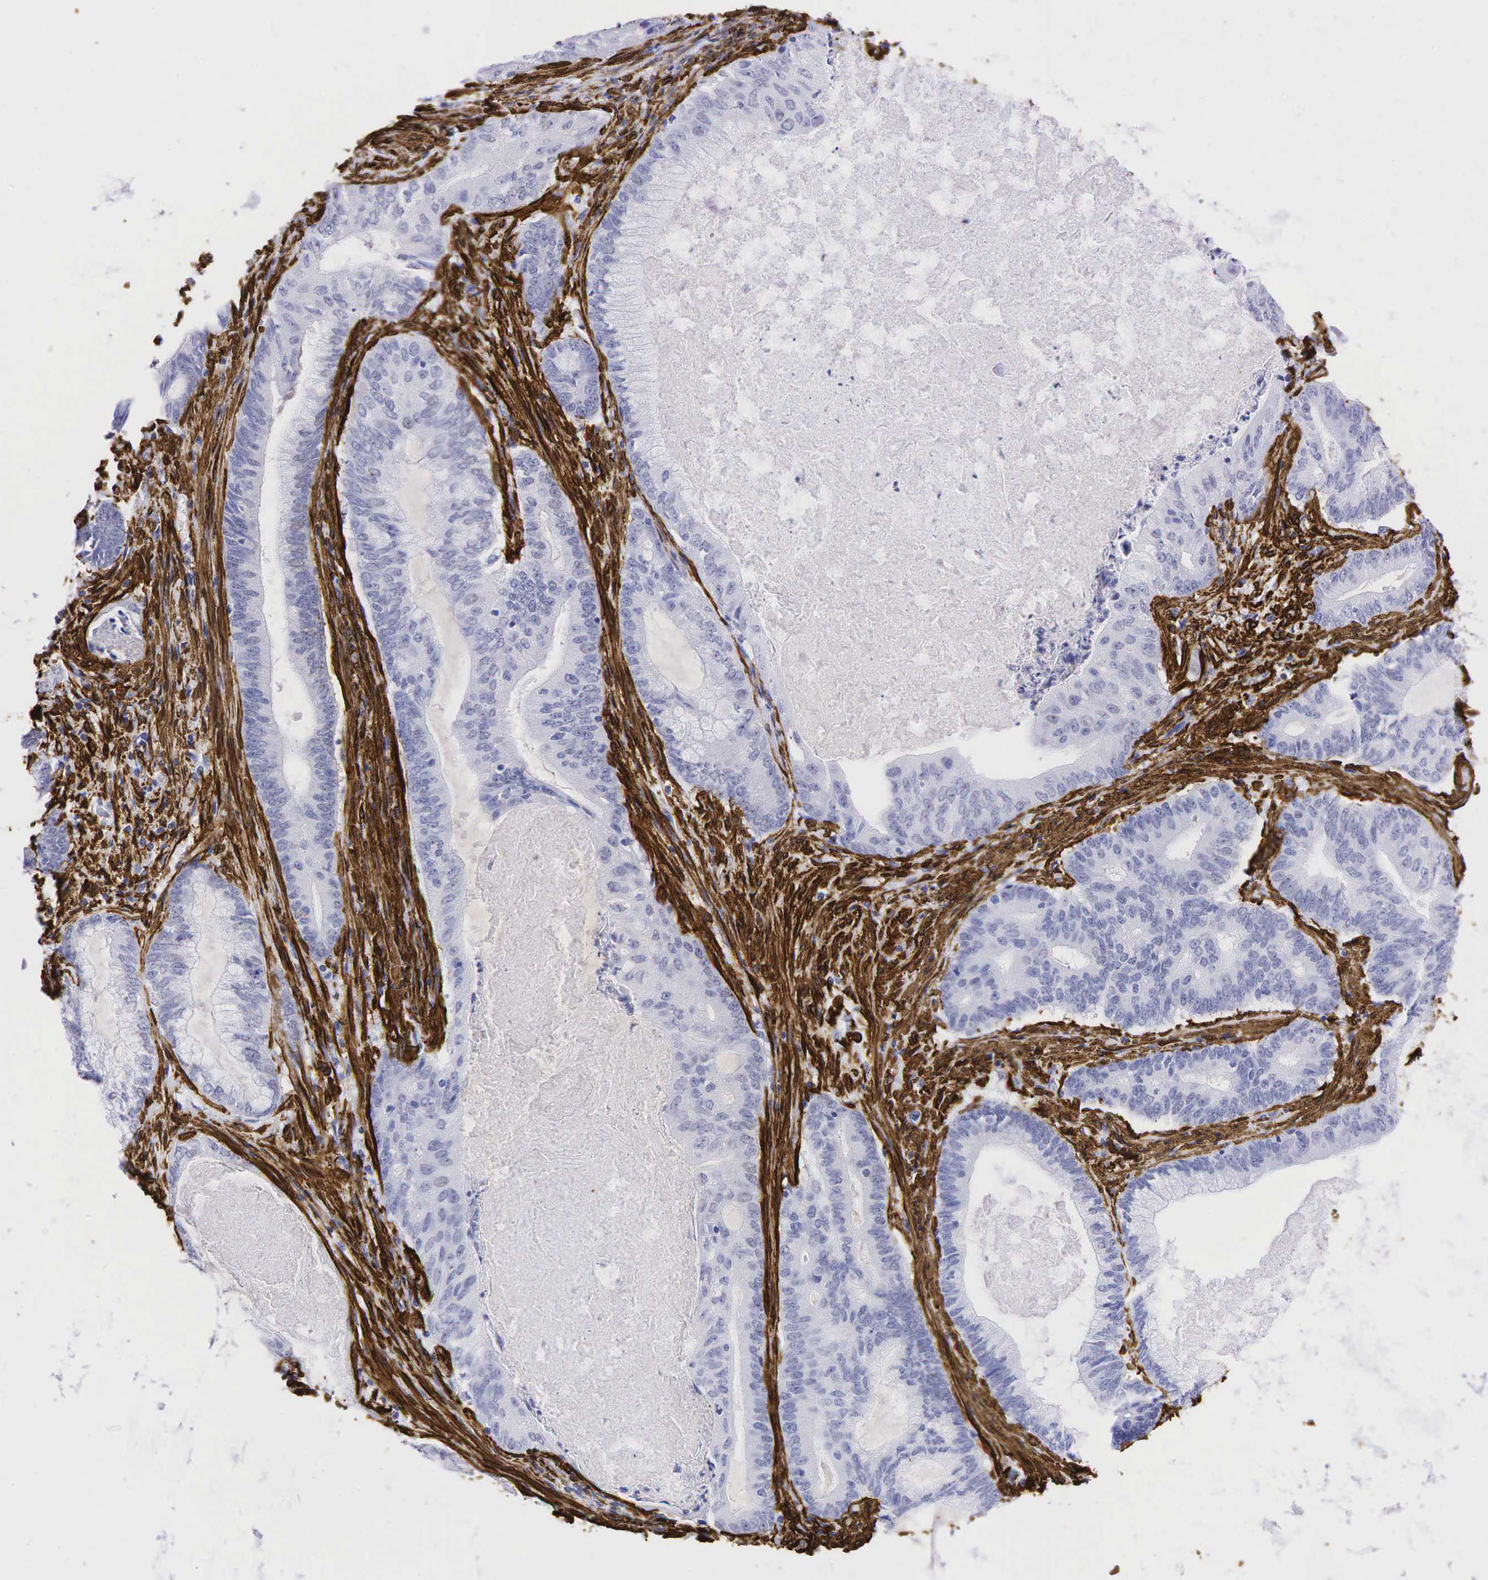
{"staining": {"intensity": "negative", "quantity": "none", "location": "none"}, "tissue": "endometrial cancer", "cell_type": "Tumor cells", "image_type": "cancer", "snomed": [{"axis": "morphology", "description": "Adenocarcinoma, NOS"}, {"axis": "topography", "description": "Endometrium"}], "caption": "A photomicrograph of endometrial adenocarcinoma stained for a protein exhibits no brown staining in tumor cells.", "gene": "ACTA2", "patient": {"sex": "female", "age": 63}}